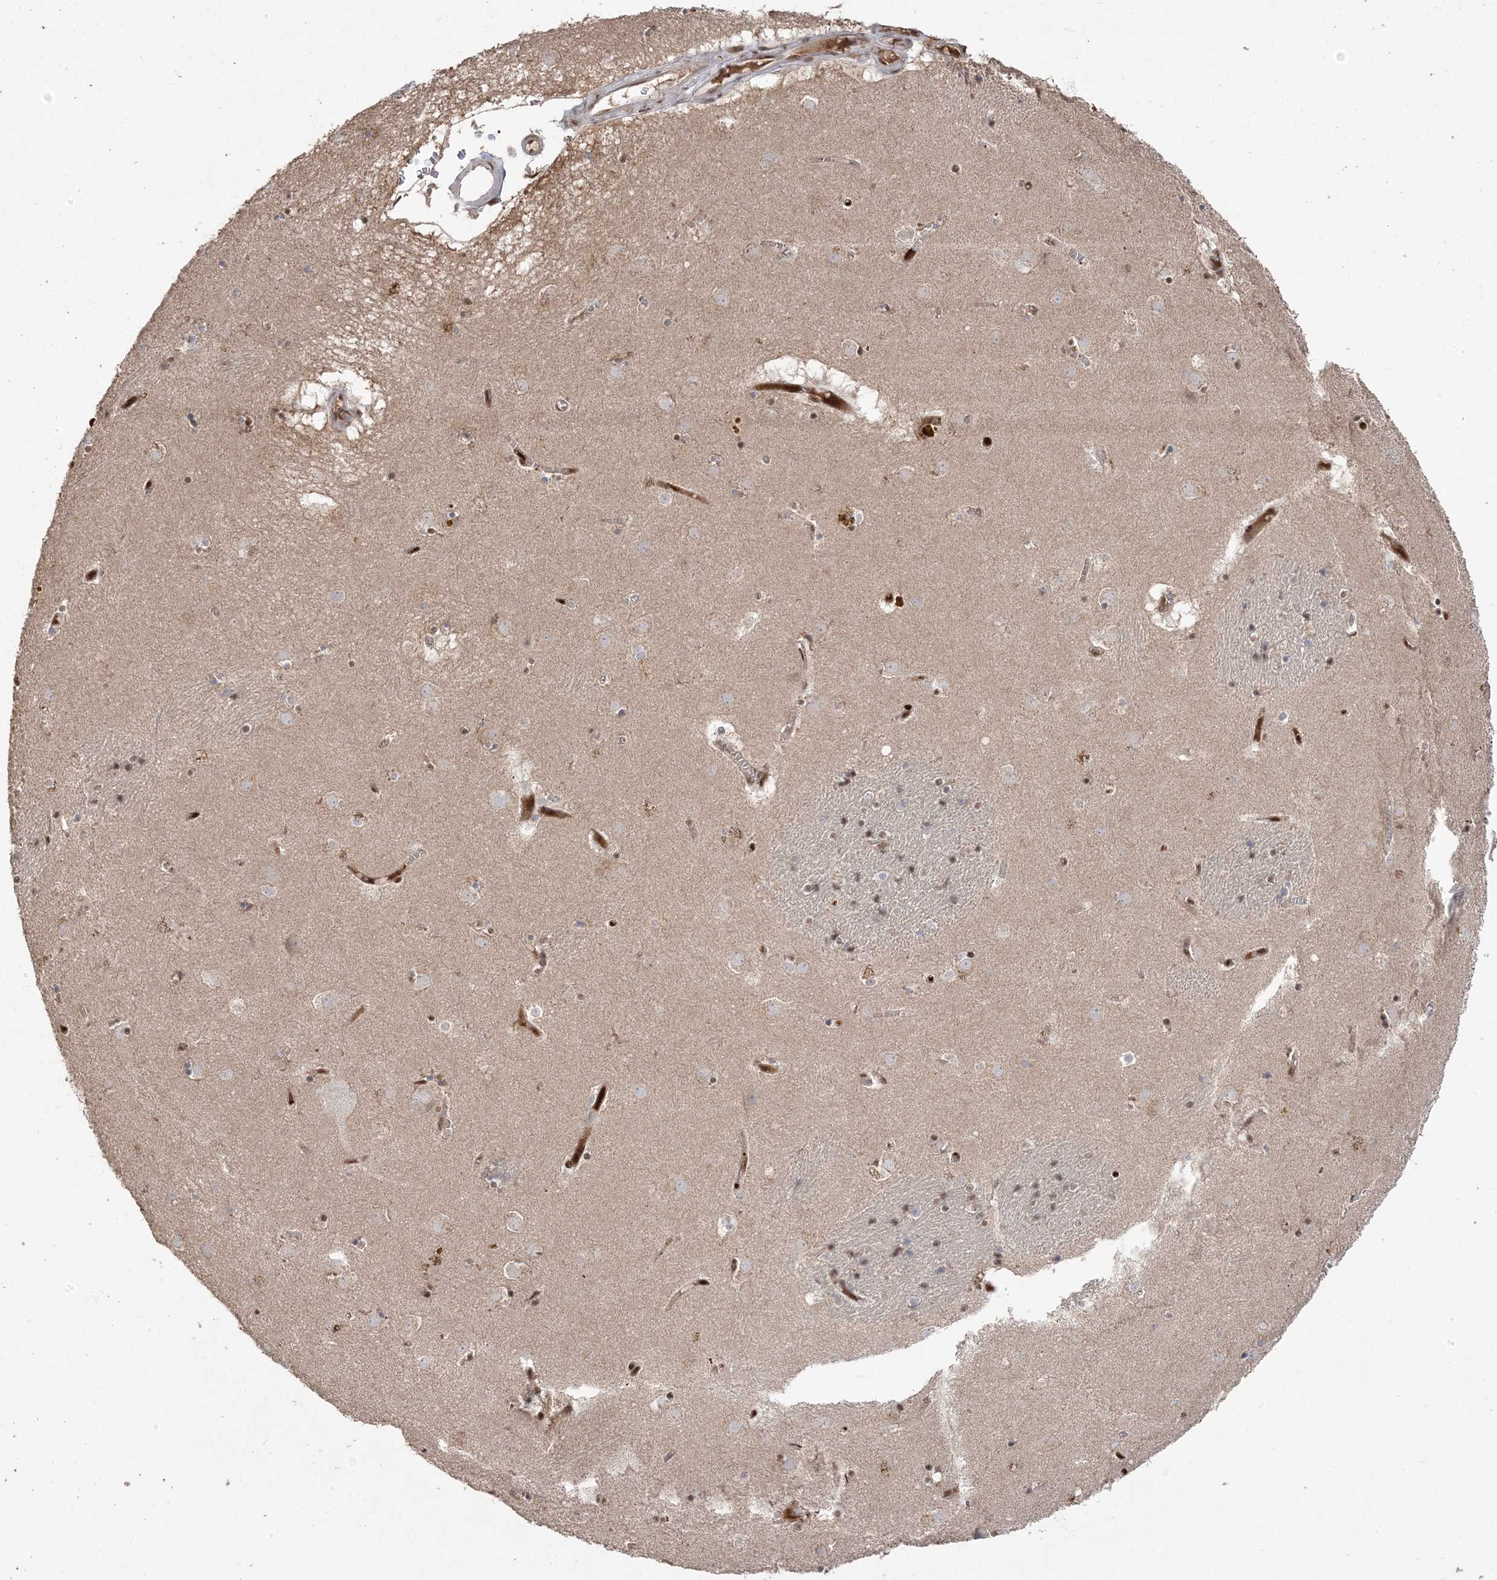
{"staining": {"intensity": "moderate", "quantity": "25%-75%", "location": "nuclear"}, "tissue": "caudate", "cell_type": "Glial cells", "image_type": "normal", "snomed": [{"axis": "morphology", "description": "Normal tissue, NOS"}, {"axis": "topography", "description": "Lateral ventricle wall"}], "caption": "A medium amount of moderate nuclear expression is appreciated in approximately 25%-75% of glial cells in normal caudate.", "gene": "PPOX", "patient": {"sex": "male", "age": 70}}